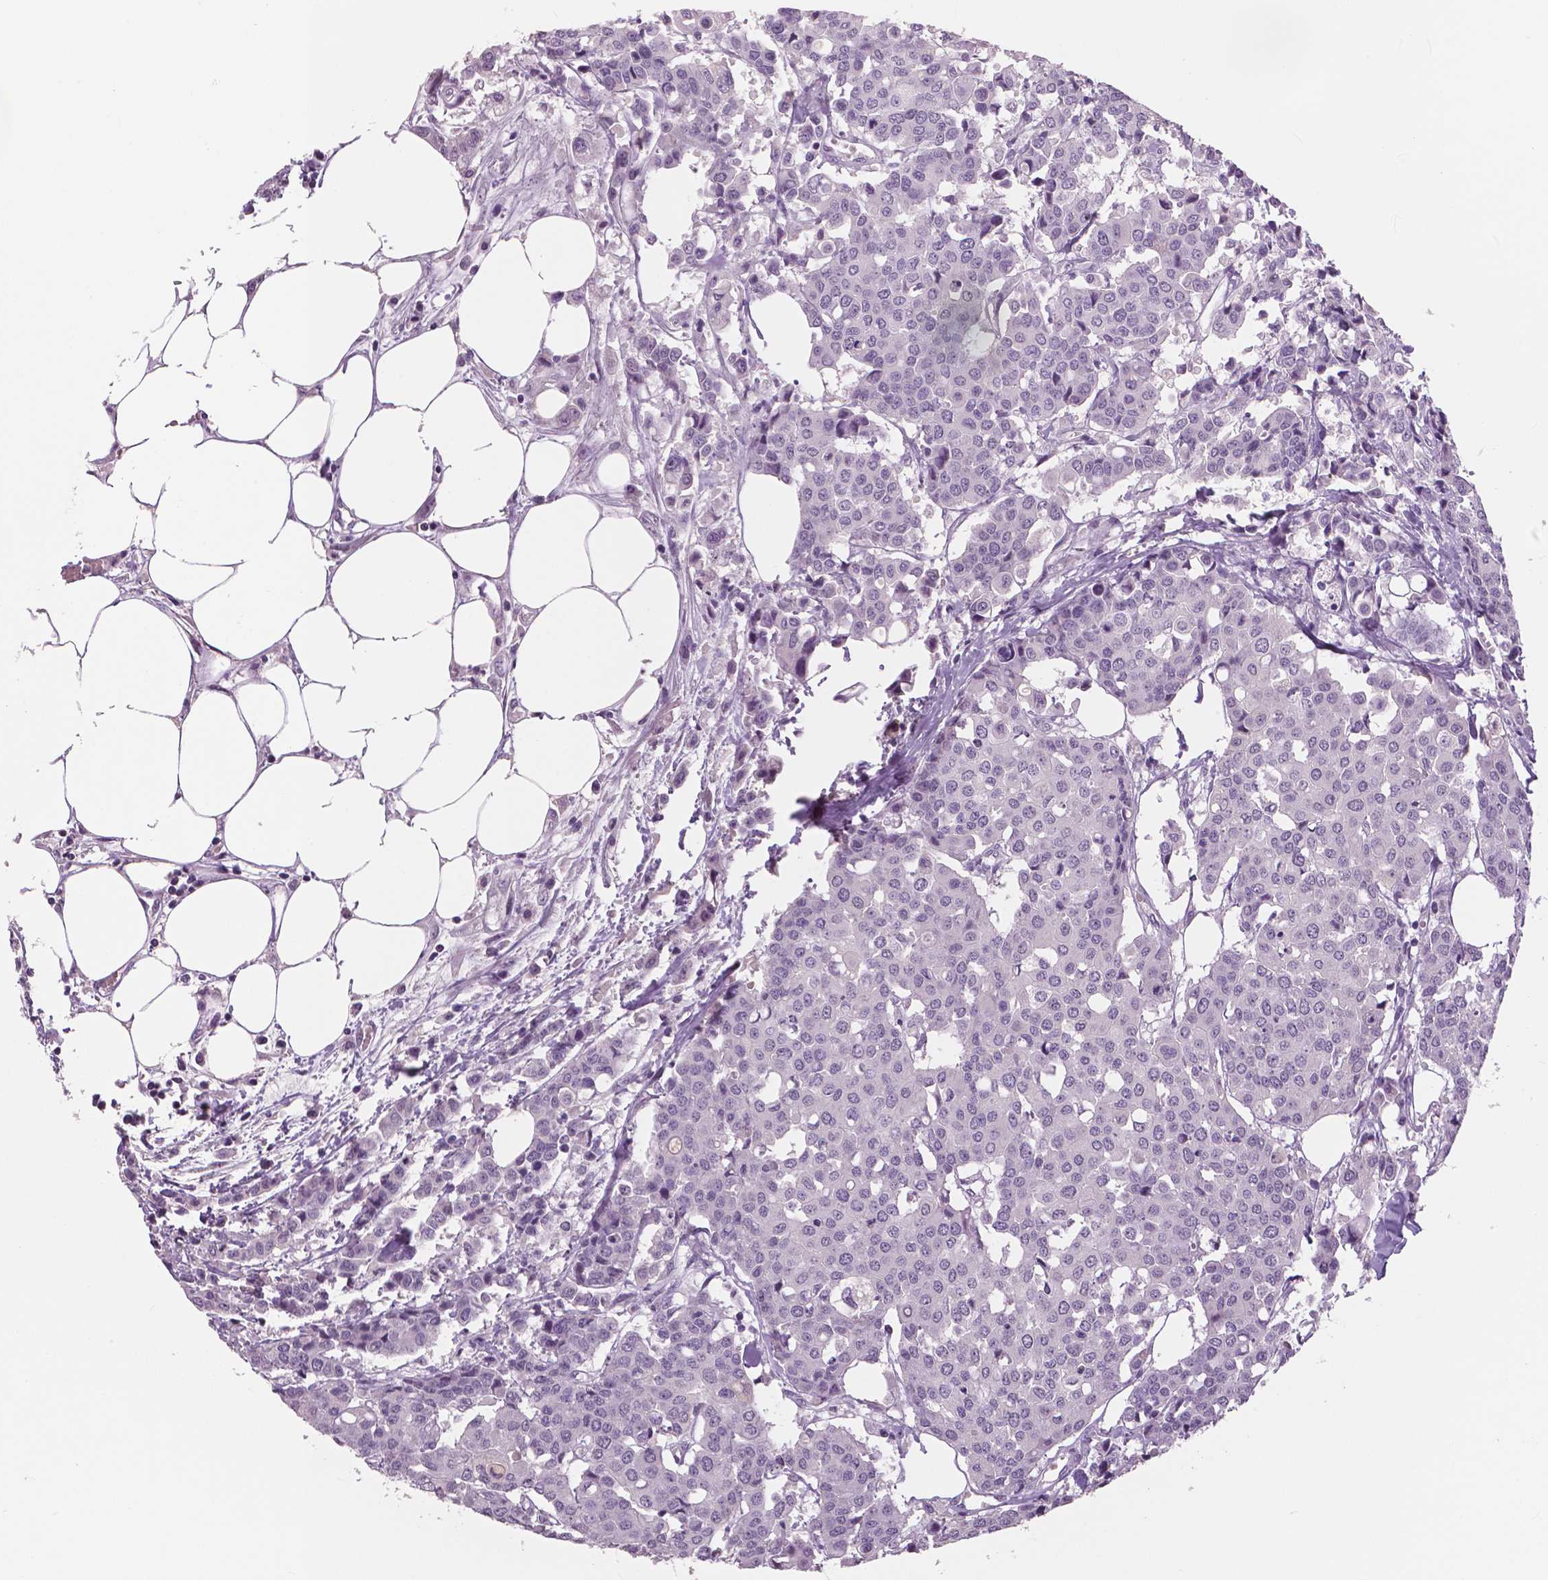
{"staining": {"intensity": "negative", "quantity": "none", "location": "none"}, "tissue": "carcinoid", "cell_type": "Tumor cells", "image_type": "cancer", "snomed": [{"axis": "morphology", "description": "Carcinoid, malignant, NOS"}, {"axis": "topography", "description": "Colon"}], "caption": "Malignant carcinoid was stained to show a protein in brown. There is no significant expression in tumor cells.", "gene": "NECAB1", "patient": {"sex": "male", "age": 81}}